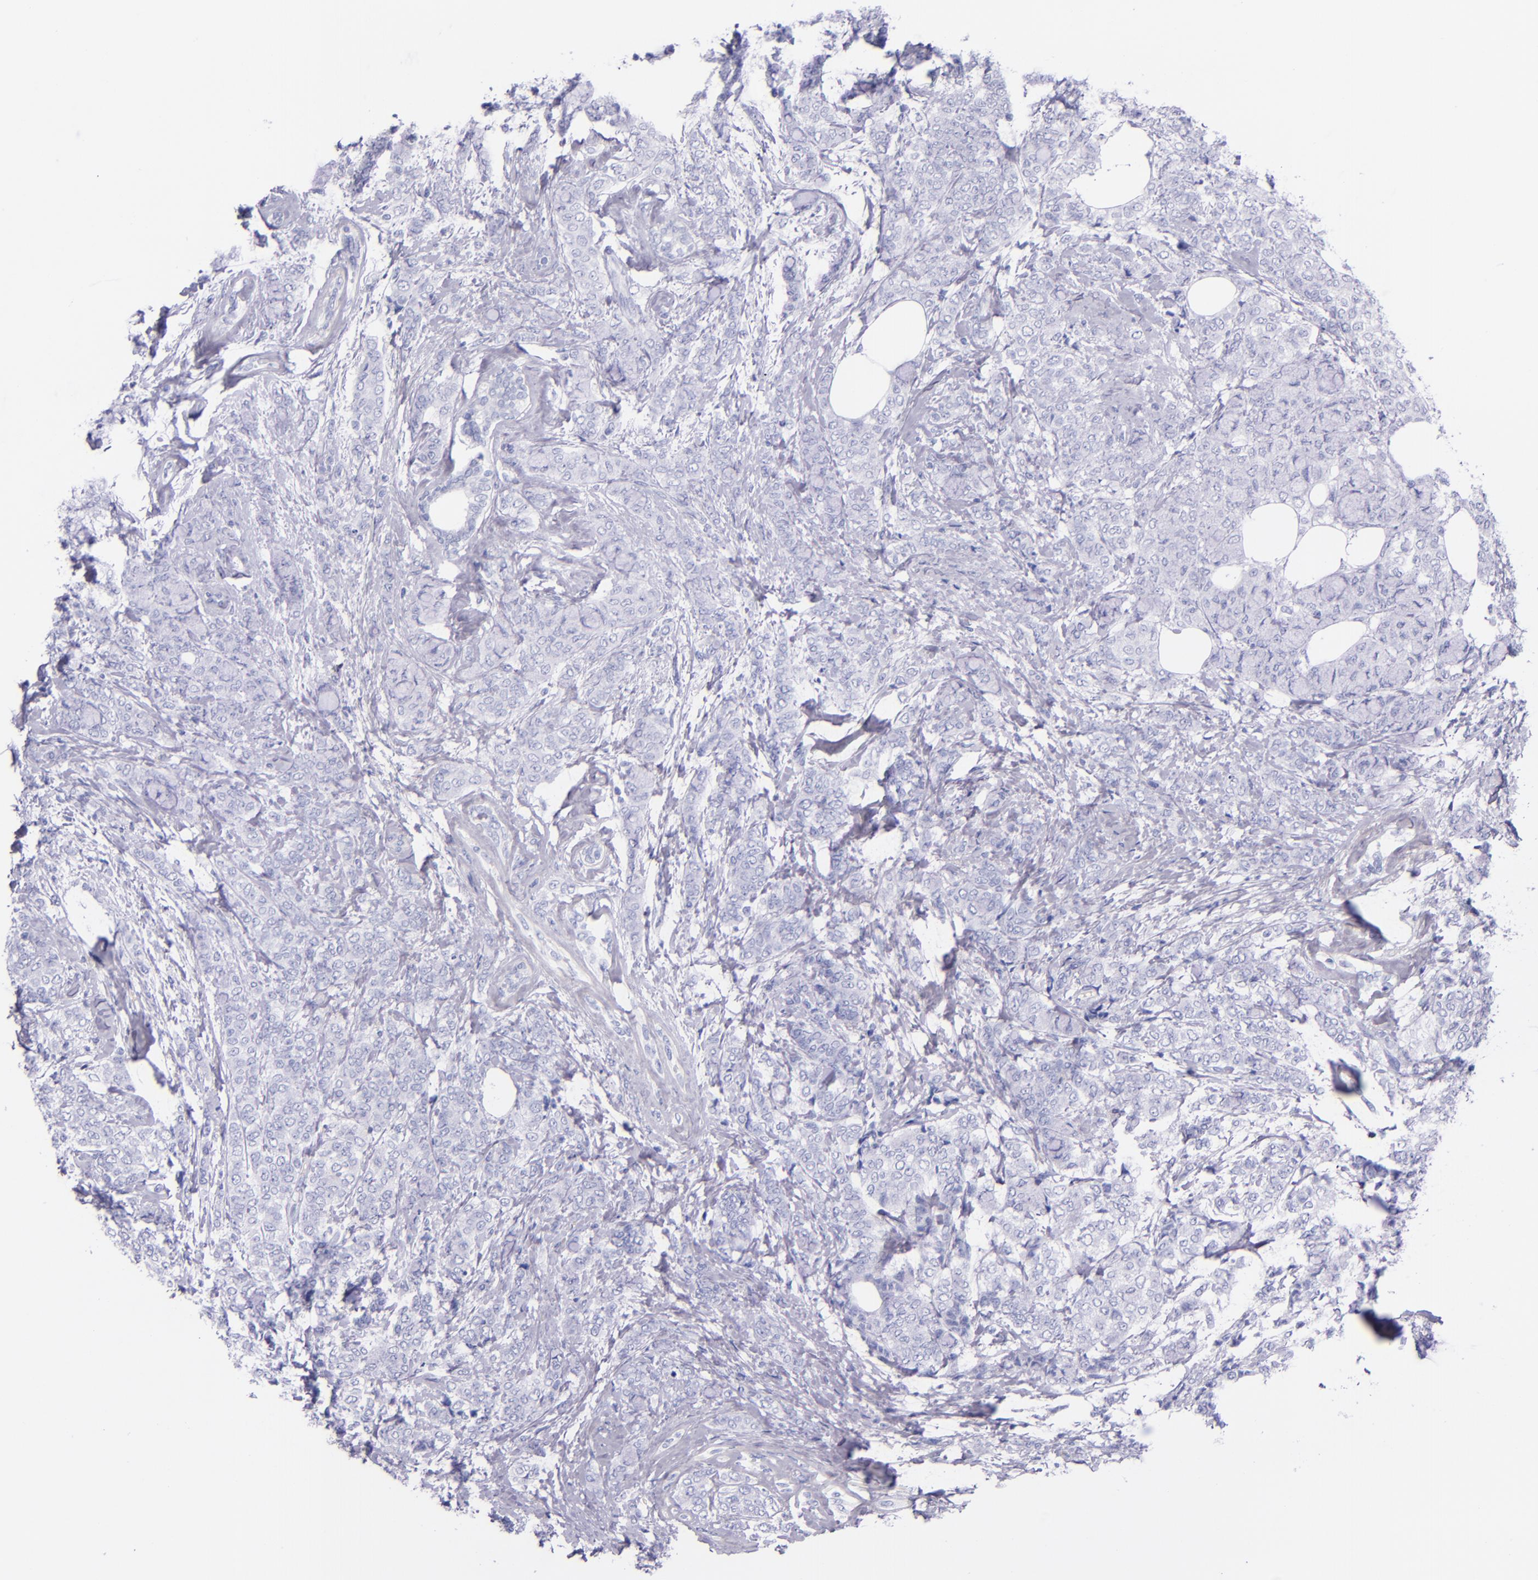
{"staining": {"intensity": "negative", "quantity": "none", "location": "none"}, "tissue": "breast cancer", "cell_type": "Tumor cells", "image_type": "cancer", "snomed": [{"axis": "morphology", "description": "Lobular carcinoma"}, {"axis": "topography", "description": "Breast"}], "caption": "Tumor cells are negative for protein expression in human breast cancer.", "gene": "LAG3", "patient": {"sex": "female", "age": 60}}